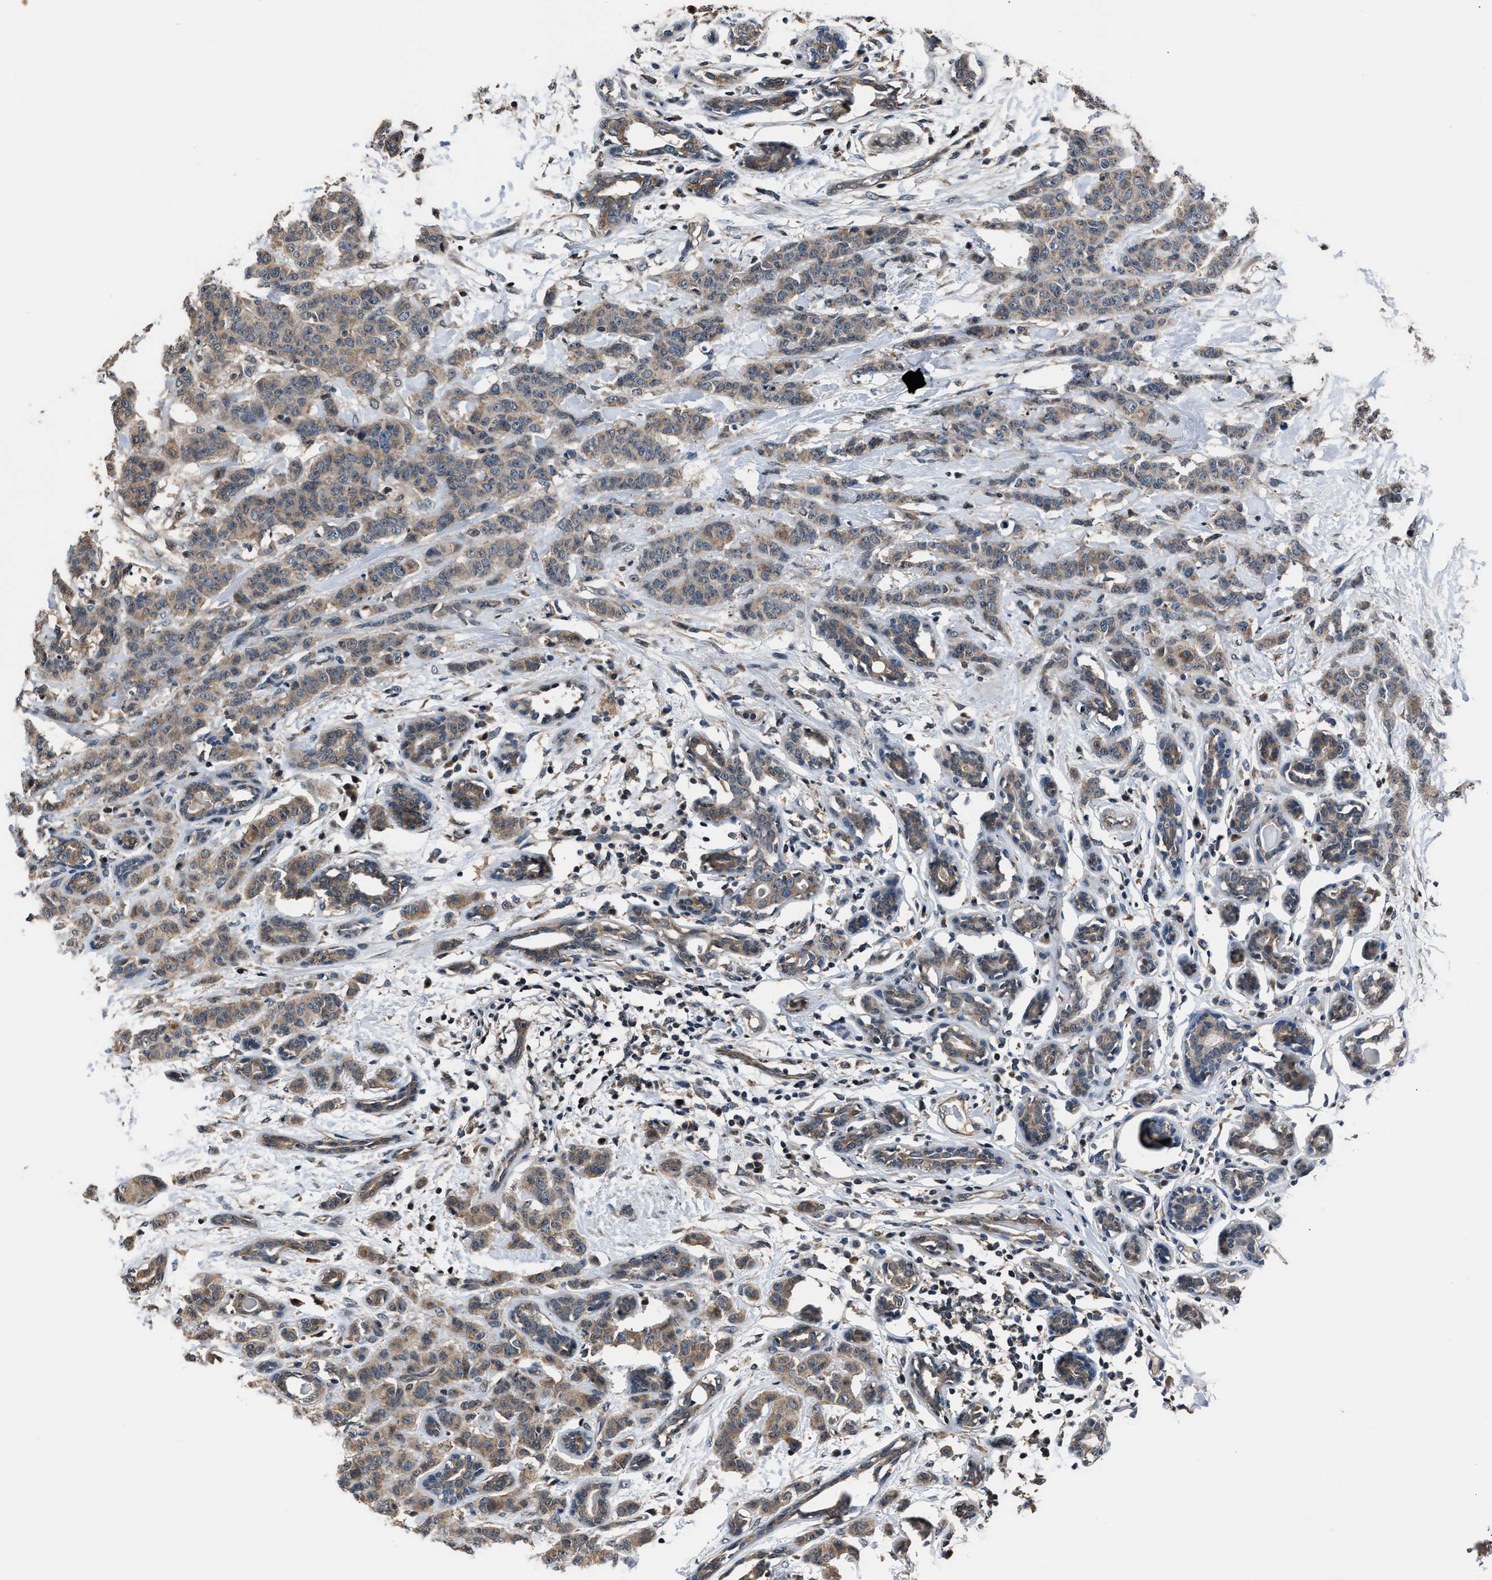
{"staining": {"intensity": "moderate", "quantity": ">75%", "location": "cytoplasmic/membranous"}, "tissue": "breast cancer", "cell_type": "Tumor cells", "image_type": "cancer", "snomed": [{"axis": "morphology", "description": "Normal tissue, NOS"}, {"axis": "morphology", "description": "Duct carcinoma"}, {"axis": "topography", "description": "Breast"}], "caption": "A brown stain labels moderate cytoplasmic/membranous expression of a protein in breast infiltrating ductal carcinoma tumor cells.", "gene": "TNRC18", "patient": {"sex": "female", "age": 40}}